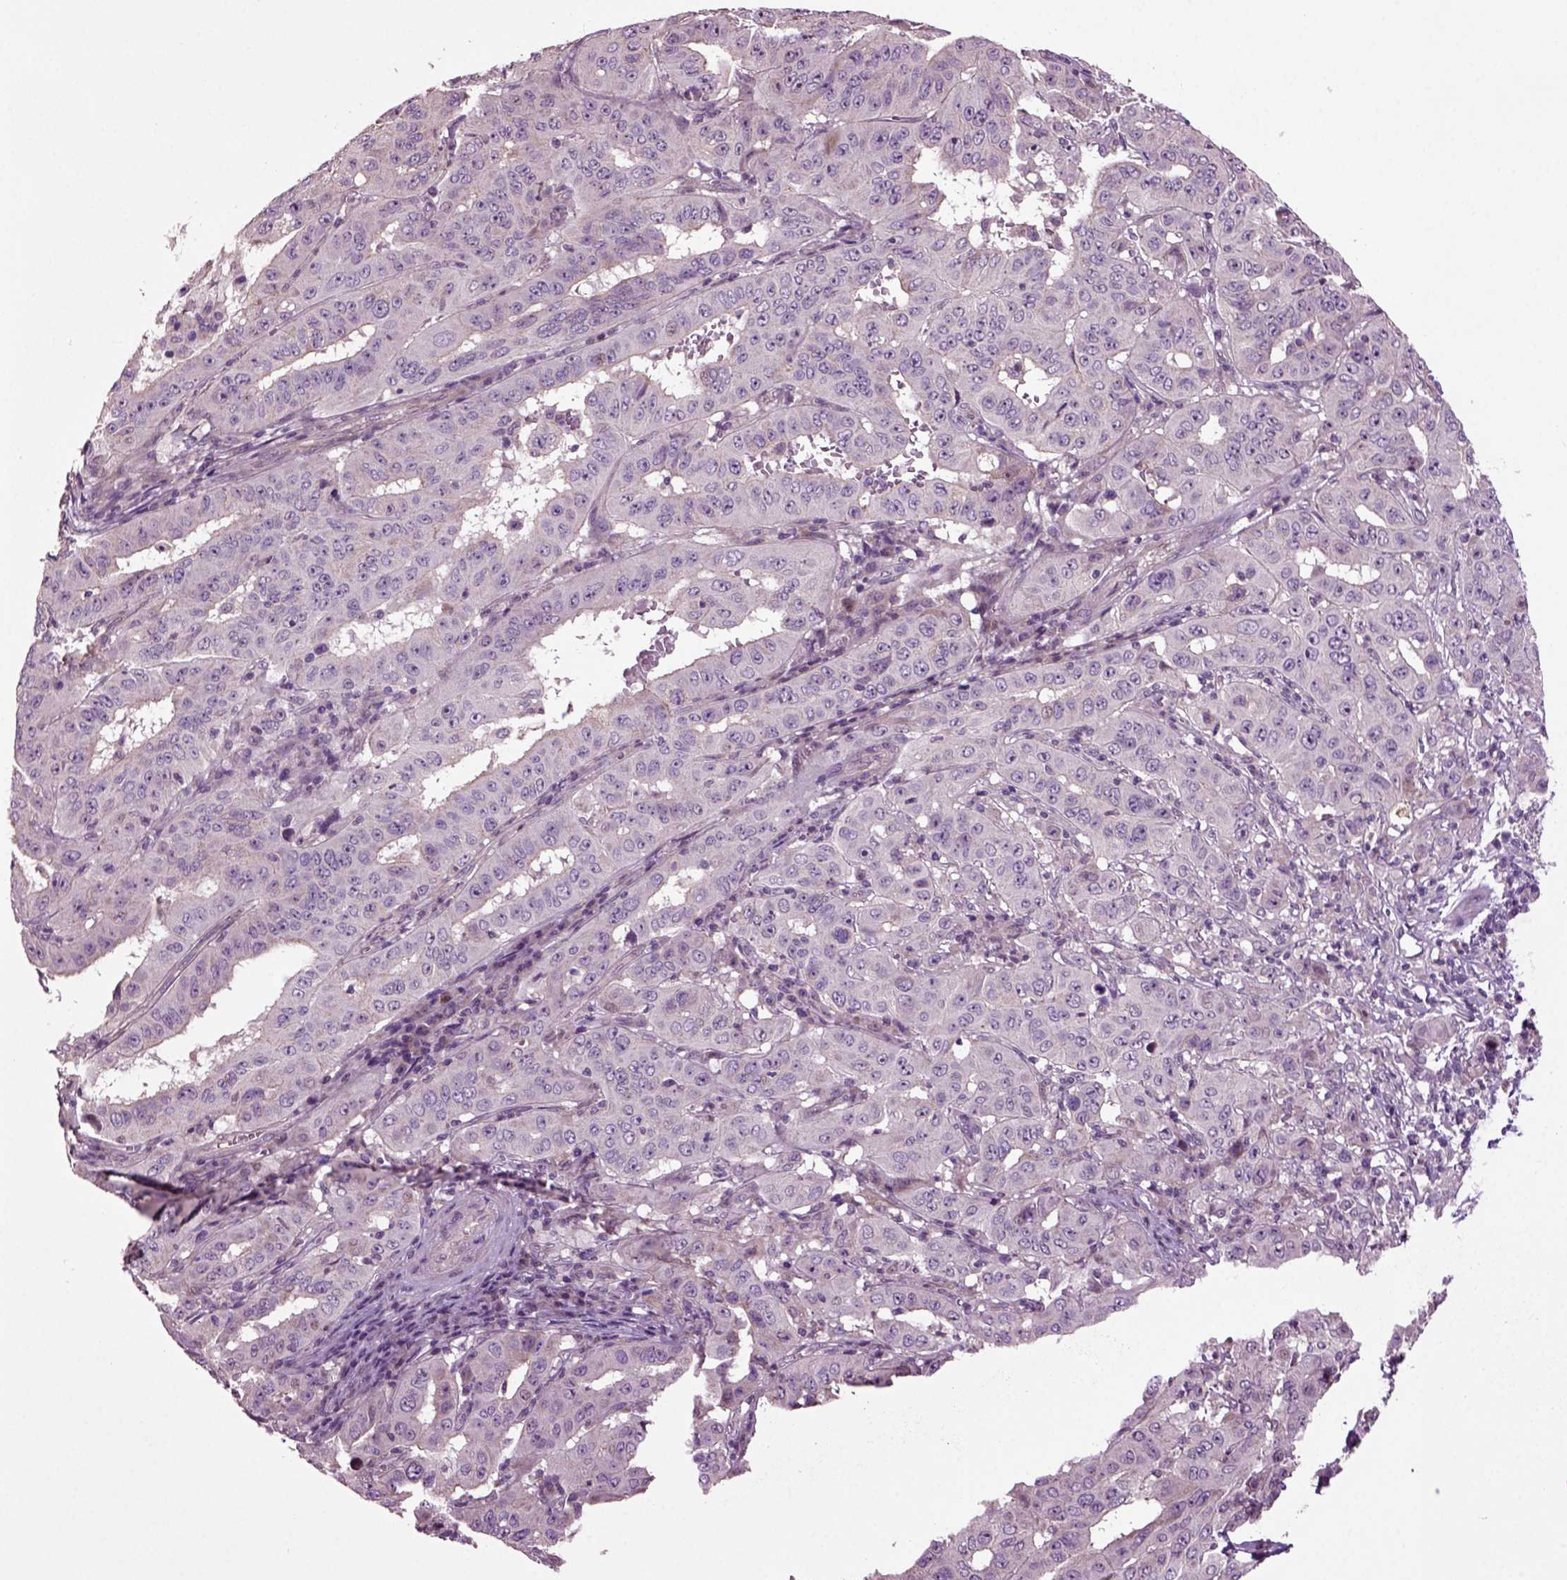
{"staining": {"intensity": "weak", "quantity": "<25%", "location": "cytoplasmic/membranous"}, "tissue": "pancreatic cancer", "cell_type": "Tumor cells", "image_type": "cancer", "snomed": [{"axis": "morphology", "description": "Adenocarcinoma, NOS"}, {"axis": "topography", "description": "Pancreas"}], "caption": "Immunohistochemistry (IHC) histopathology image of neoplastic tissue: human adenocarcinoma (pancreatic) stained with DAB (3,3'-diaminobenzidine) displays no significant protein positivity in tumor cells.", "gene": "HAGHL", "patient": {"sex": "male", "age": 63}}